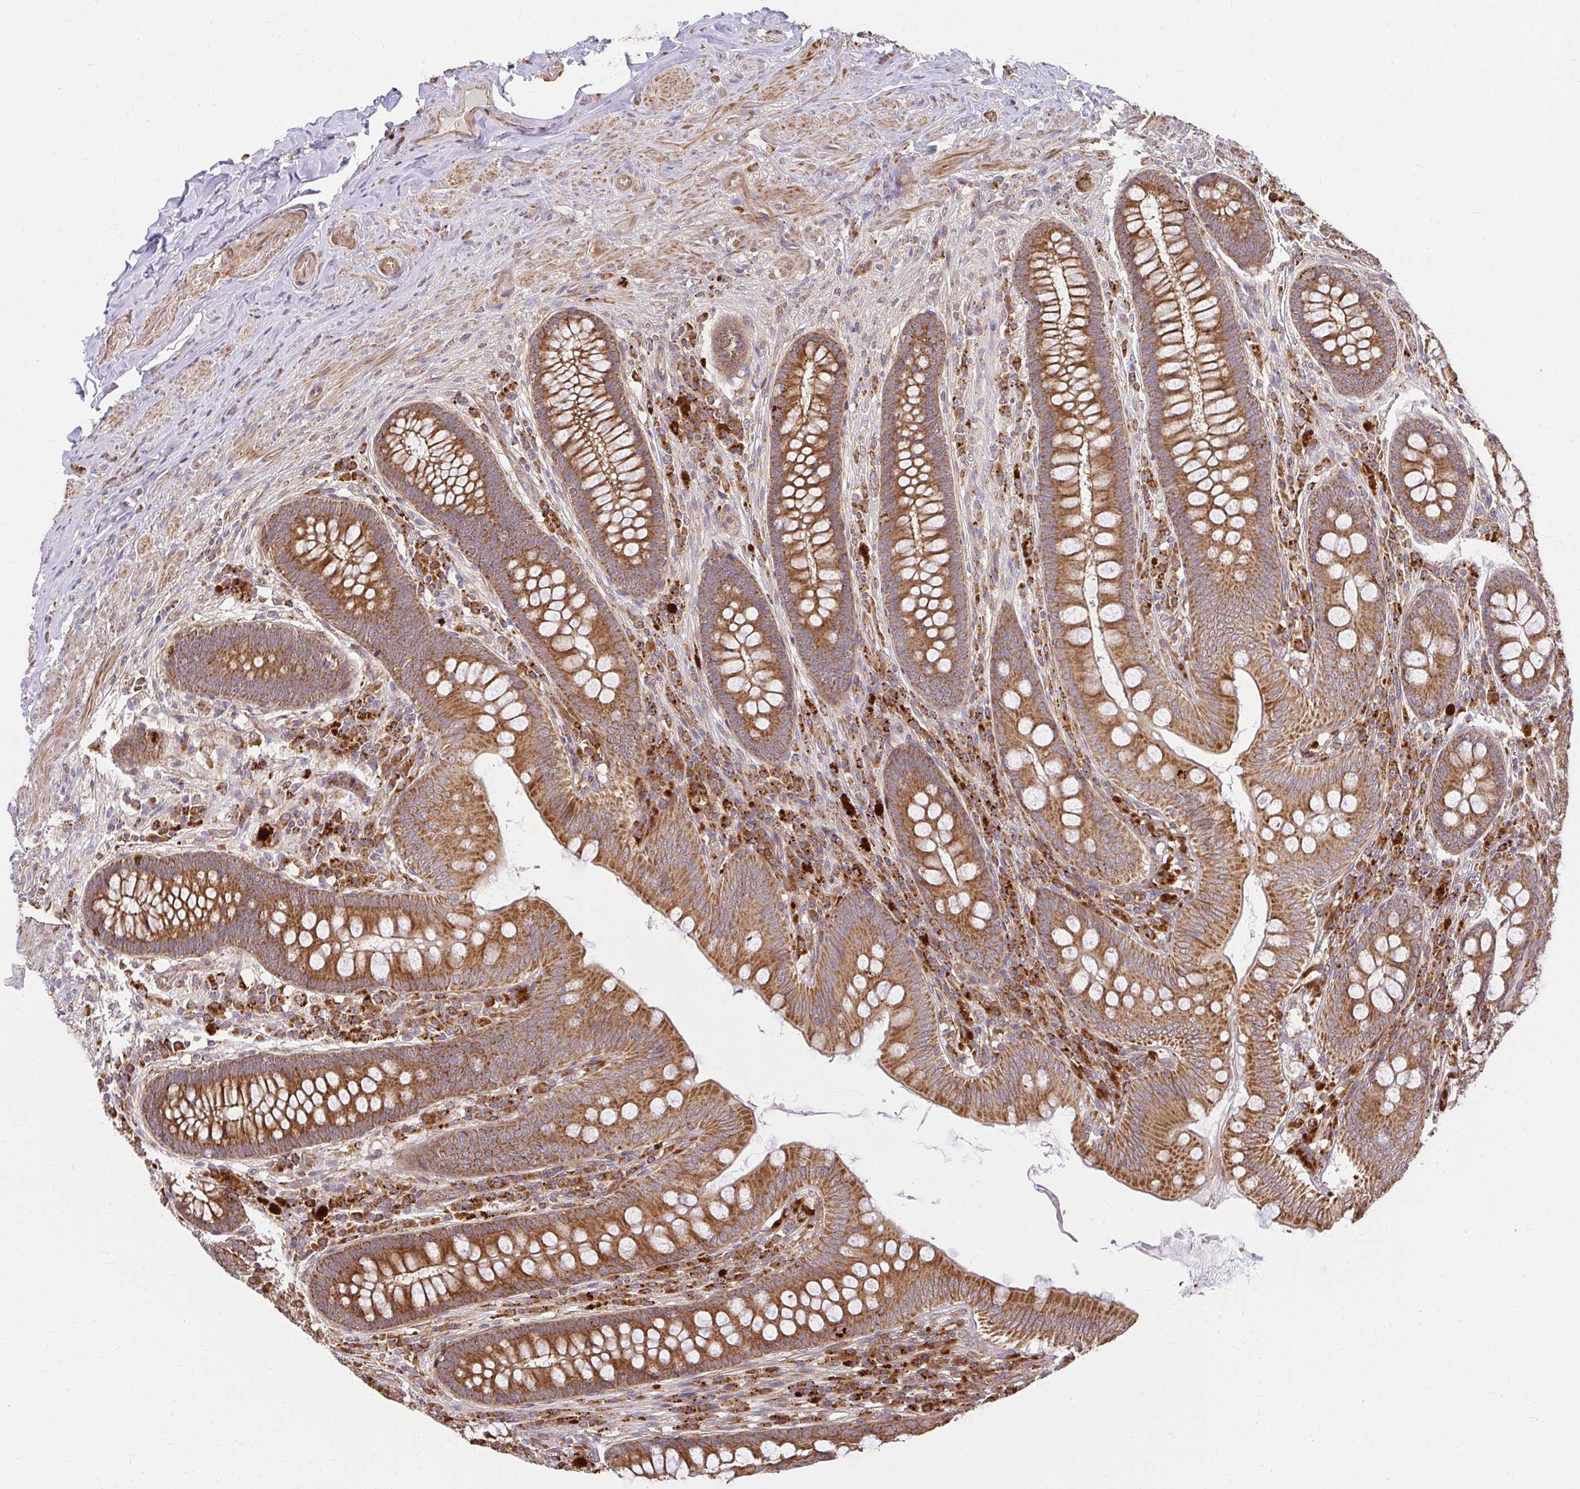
{"staining": {"intensity": "strong", "quantity": ">75%", "location": "cytoplasmic/membranous"}, "tissue": "appendix", "cell_type": "Glandular cells", "image_type": "normal", "snomed": [{"axis": "morphology", "description": "Normal tissue, NOS"}, {"axis": "topography", "description": "Appendix"}], "caption": "Protein staining of benign appendix reveals strong cytoplasmic/membranous staining in approximately >75% of glandular cells. (DAB IHC with brightfield microscopy, high magnification).", "gene": "GNS", "patient": {"sex": "male", "age": 71}}